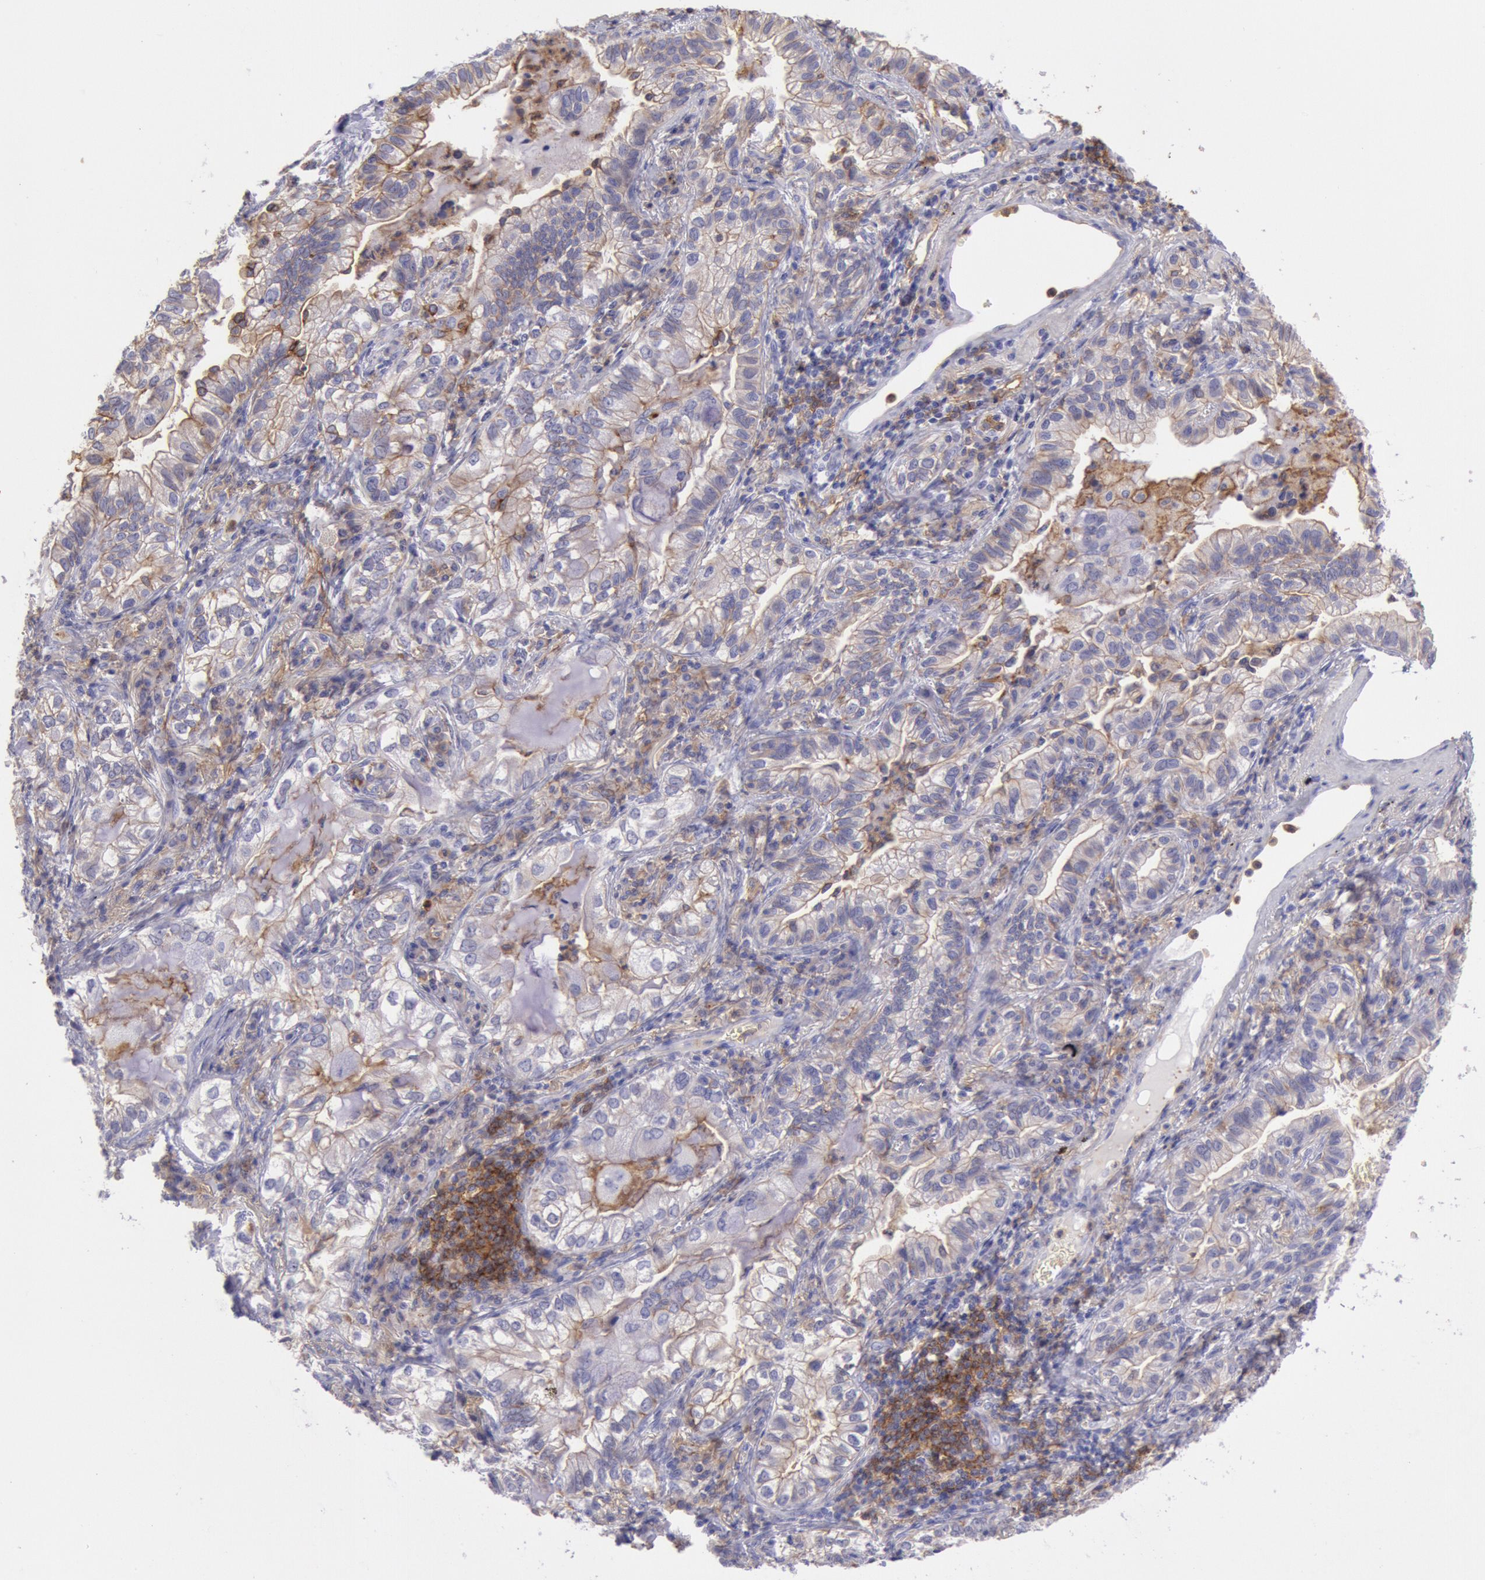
{"staining": {"intensity": "weak", "quantity": "<25%", "location": "cytoplasmic/membranous"}, "tissue": "lung cancer", "cell_type": "Tumor cells", "image_type": "cancer", "snomed": [{"axis": "morphology", "description": "Adenocarcinoma, NOS"}, {"axis": "topography", "description": "Lung"}], "caption": "High power microscopy image of an immunohistochemistry (IHC) histopathology image of lung adenocarcinoma, revealing no significant expression in tumor cells.", "gene": "LYN", "patient": {"sex": "female", "age": 50}}